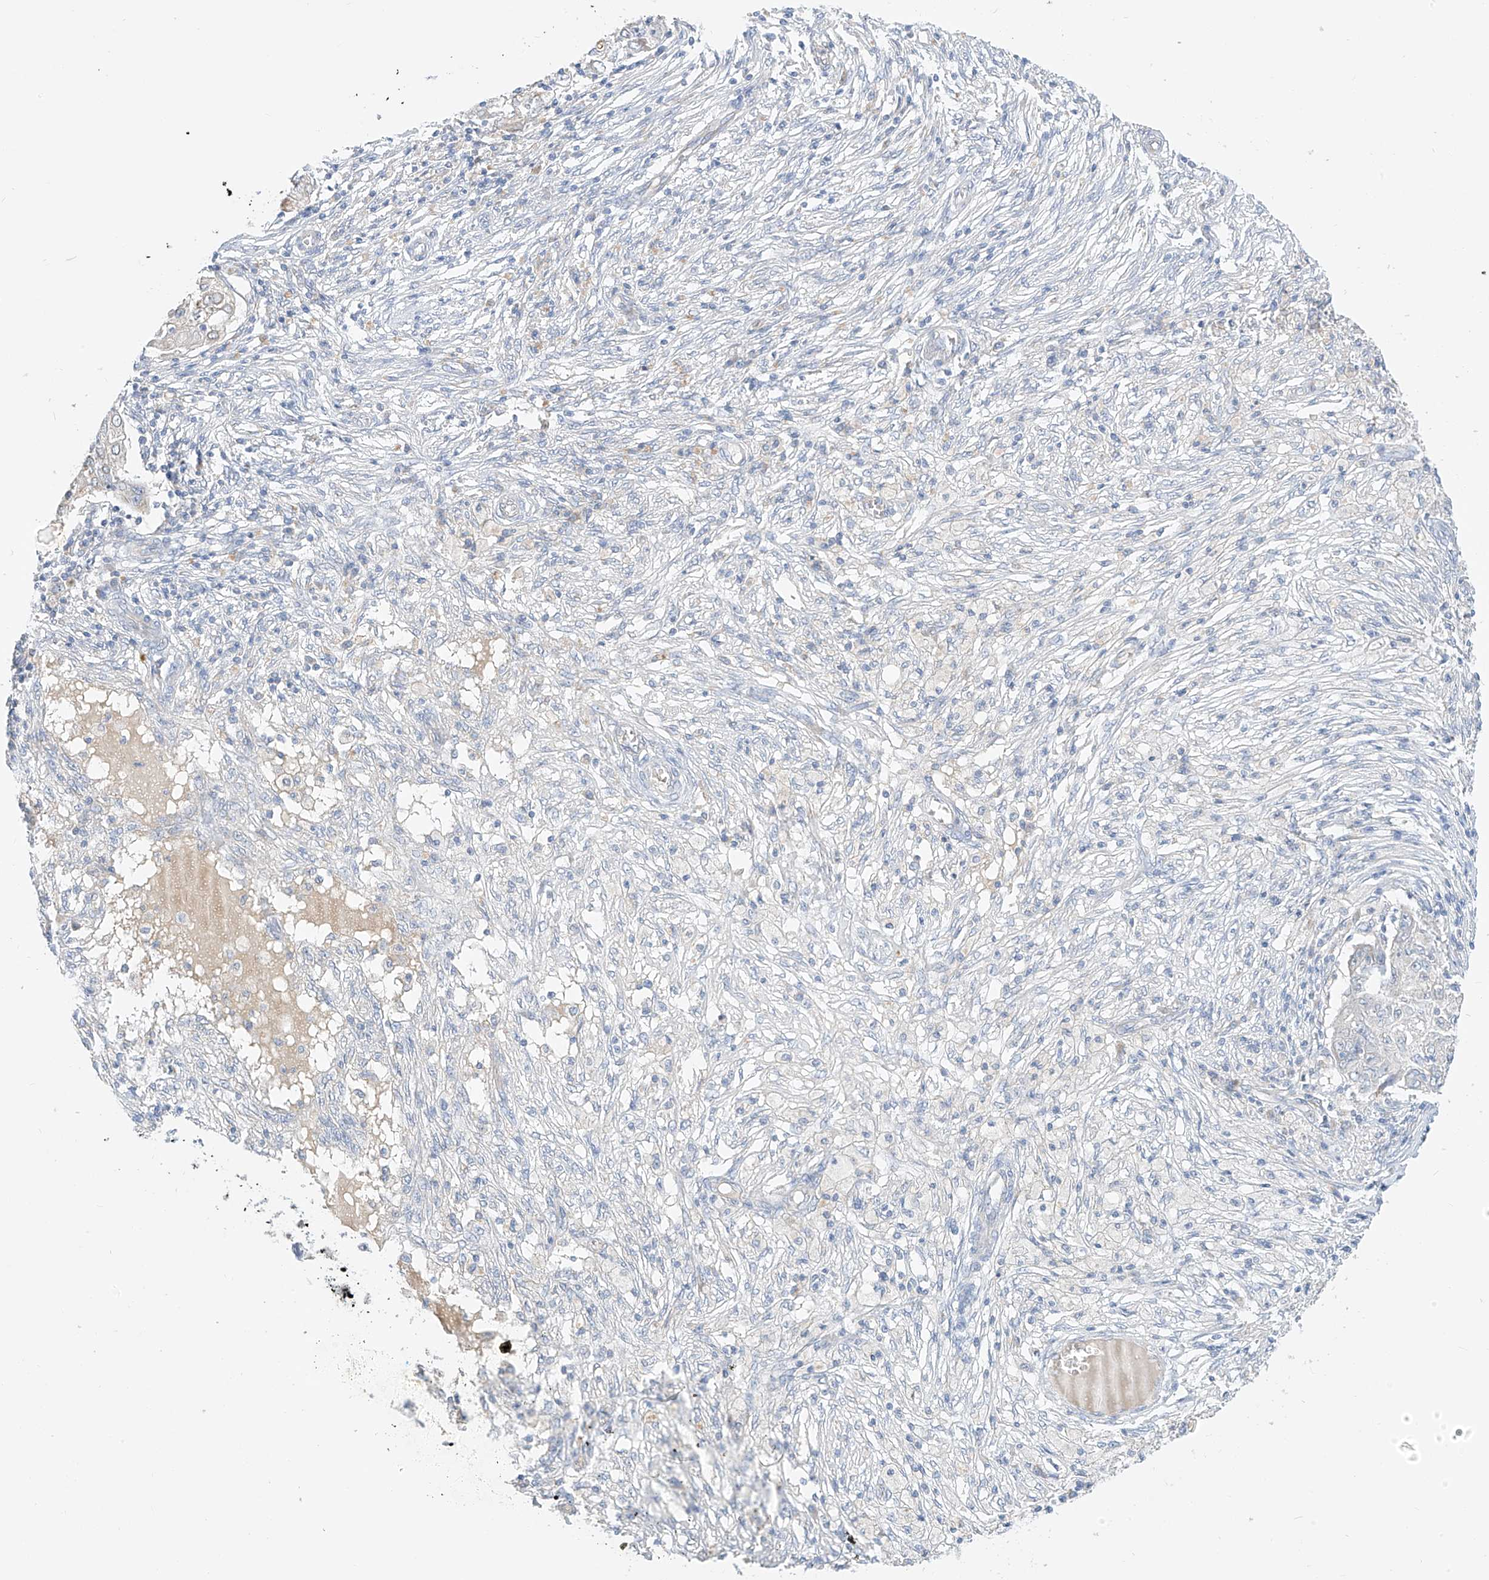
{"staining": {"intensity": "negative", "quantity": "none", "location": "none"}, "tissue": "ovarian cancer", "cell_type": "Tumor cells", "image_type": "cancer", "snomed": [{"axis": "morphology", "description": "Carcinoma, endometroid"}, {"axis": "topography", "description": "Ovary"}], "caption": "DAB (3,3'-diaminobenzidine) immunohistochemical staining of endometroid carcinoma (ovarian) displays no significant expression in tumor cells.", "gene": "RASA2", "patient": {"sex": "female", "age": 42}}